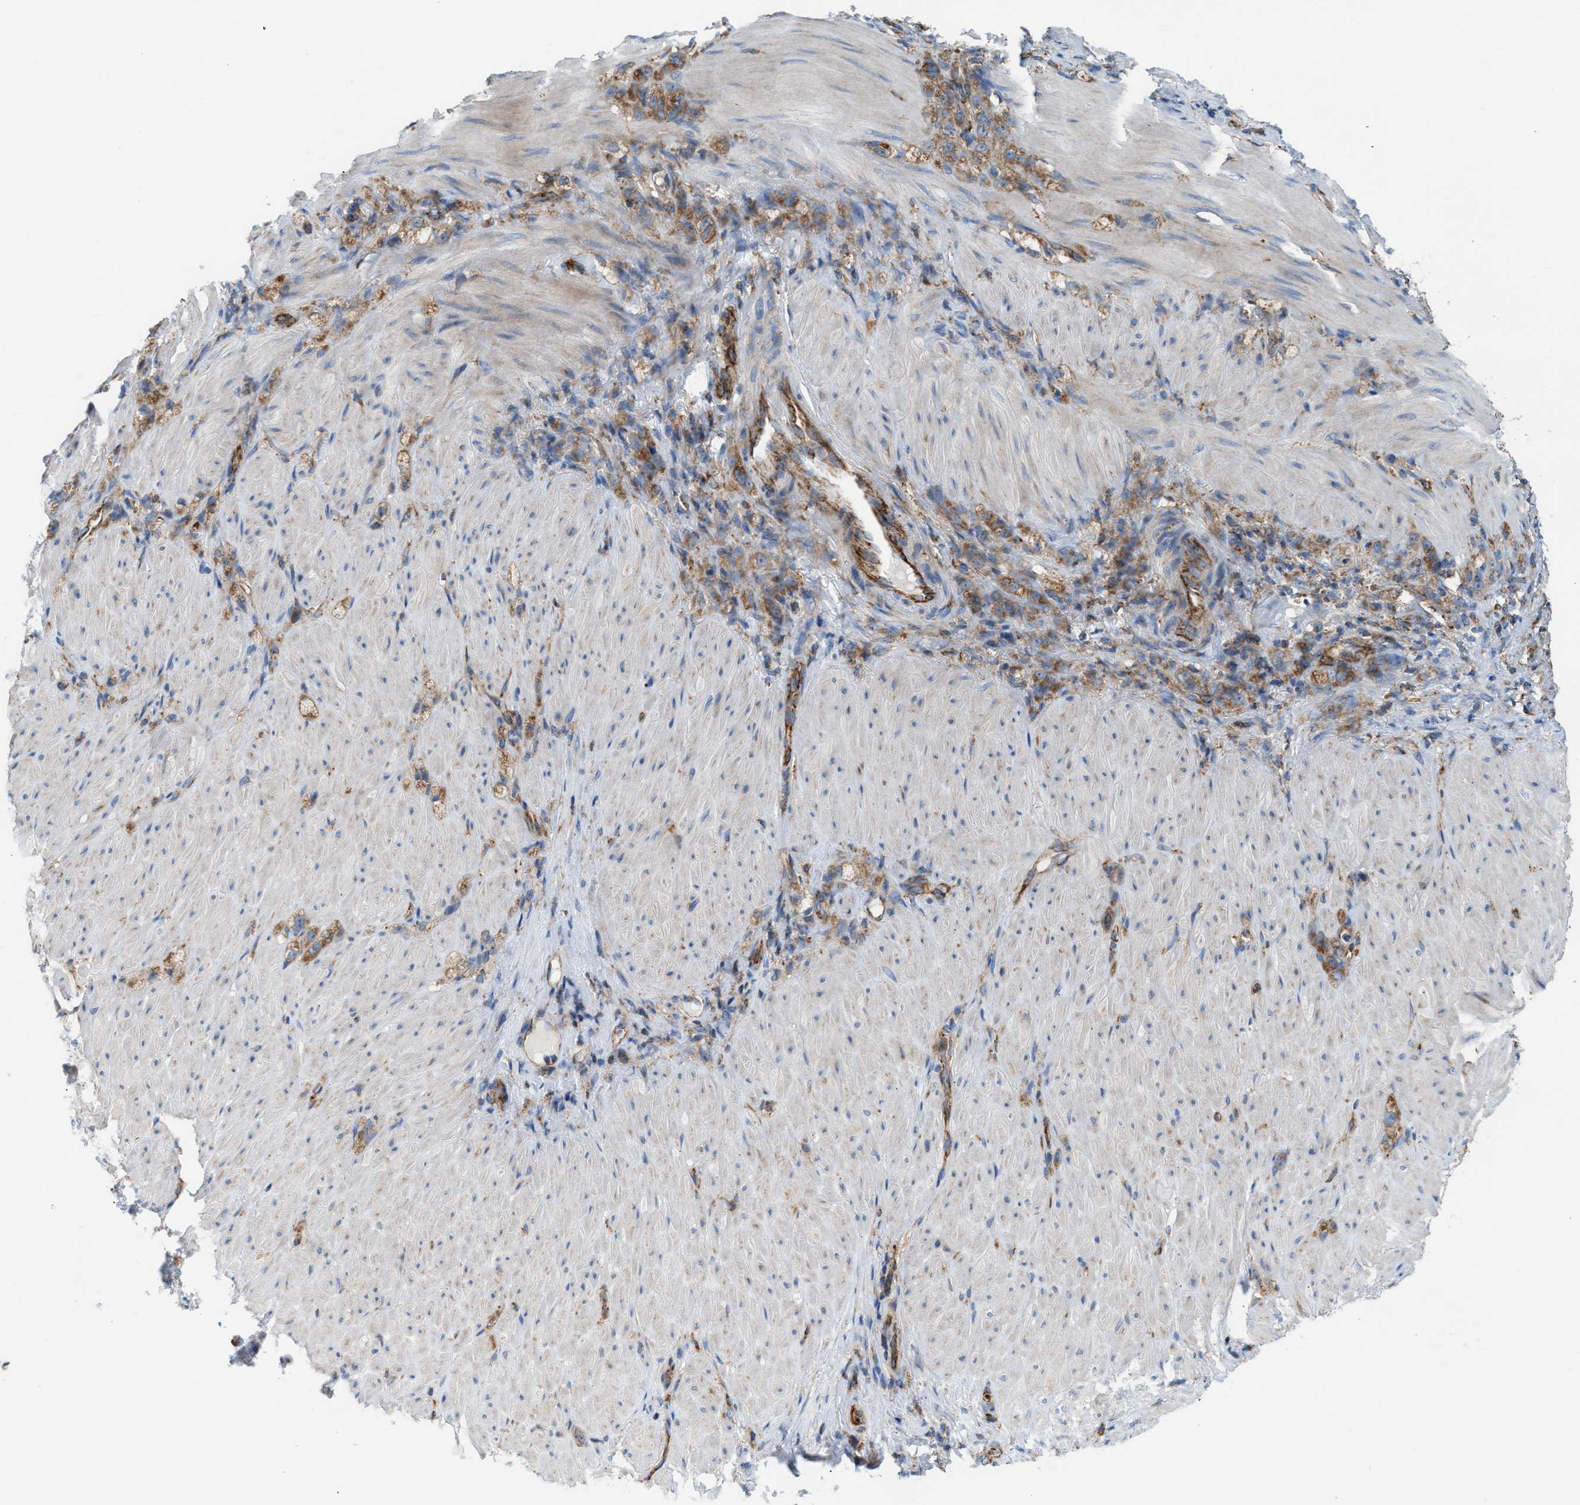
{"staining": {"intensity": "moderate", "quantity": ">75%", "location": "cytoplasmic/membranous"}, "tissue": "stomach cancer", "cell_type": "Tumor cells", "image_type": "cancer", "snomed": [{"axis": "morphology", "description": "Normal tissue, NOS"}, {"axis": "morphology", "description": "Adenocarcinoma, NOS"}, {"axis": "topography", "description": "Stomach"}], "caption": "DAB (3,3'-diaminobenzidine) immunohistochemical staining of human adenocarcinoma (stomach) reveals moderate cytoplasmic/membranous protein staining in approximately >75% of tumor cells. (brown staining indicates protein expression, while blue staining denotes nuclei).", "gene": "TBC1D15", "patient": {"sex": "male", "age": 82}}